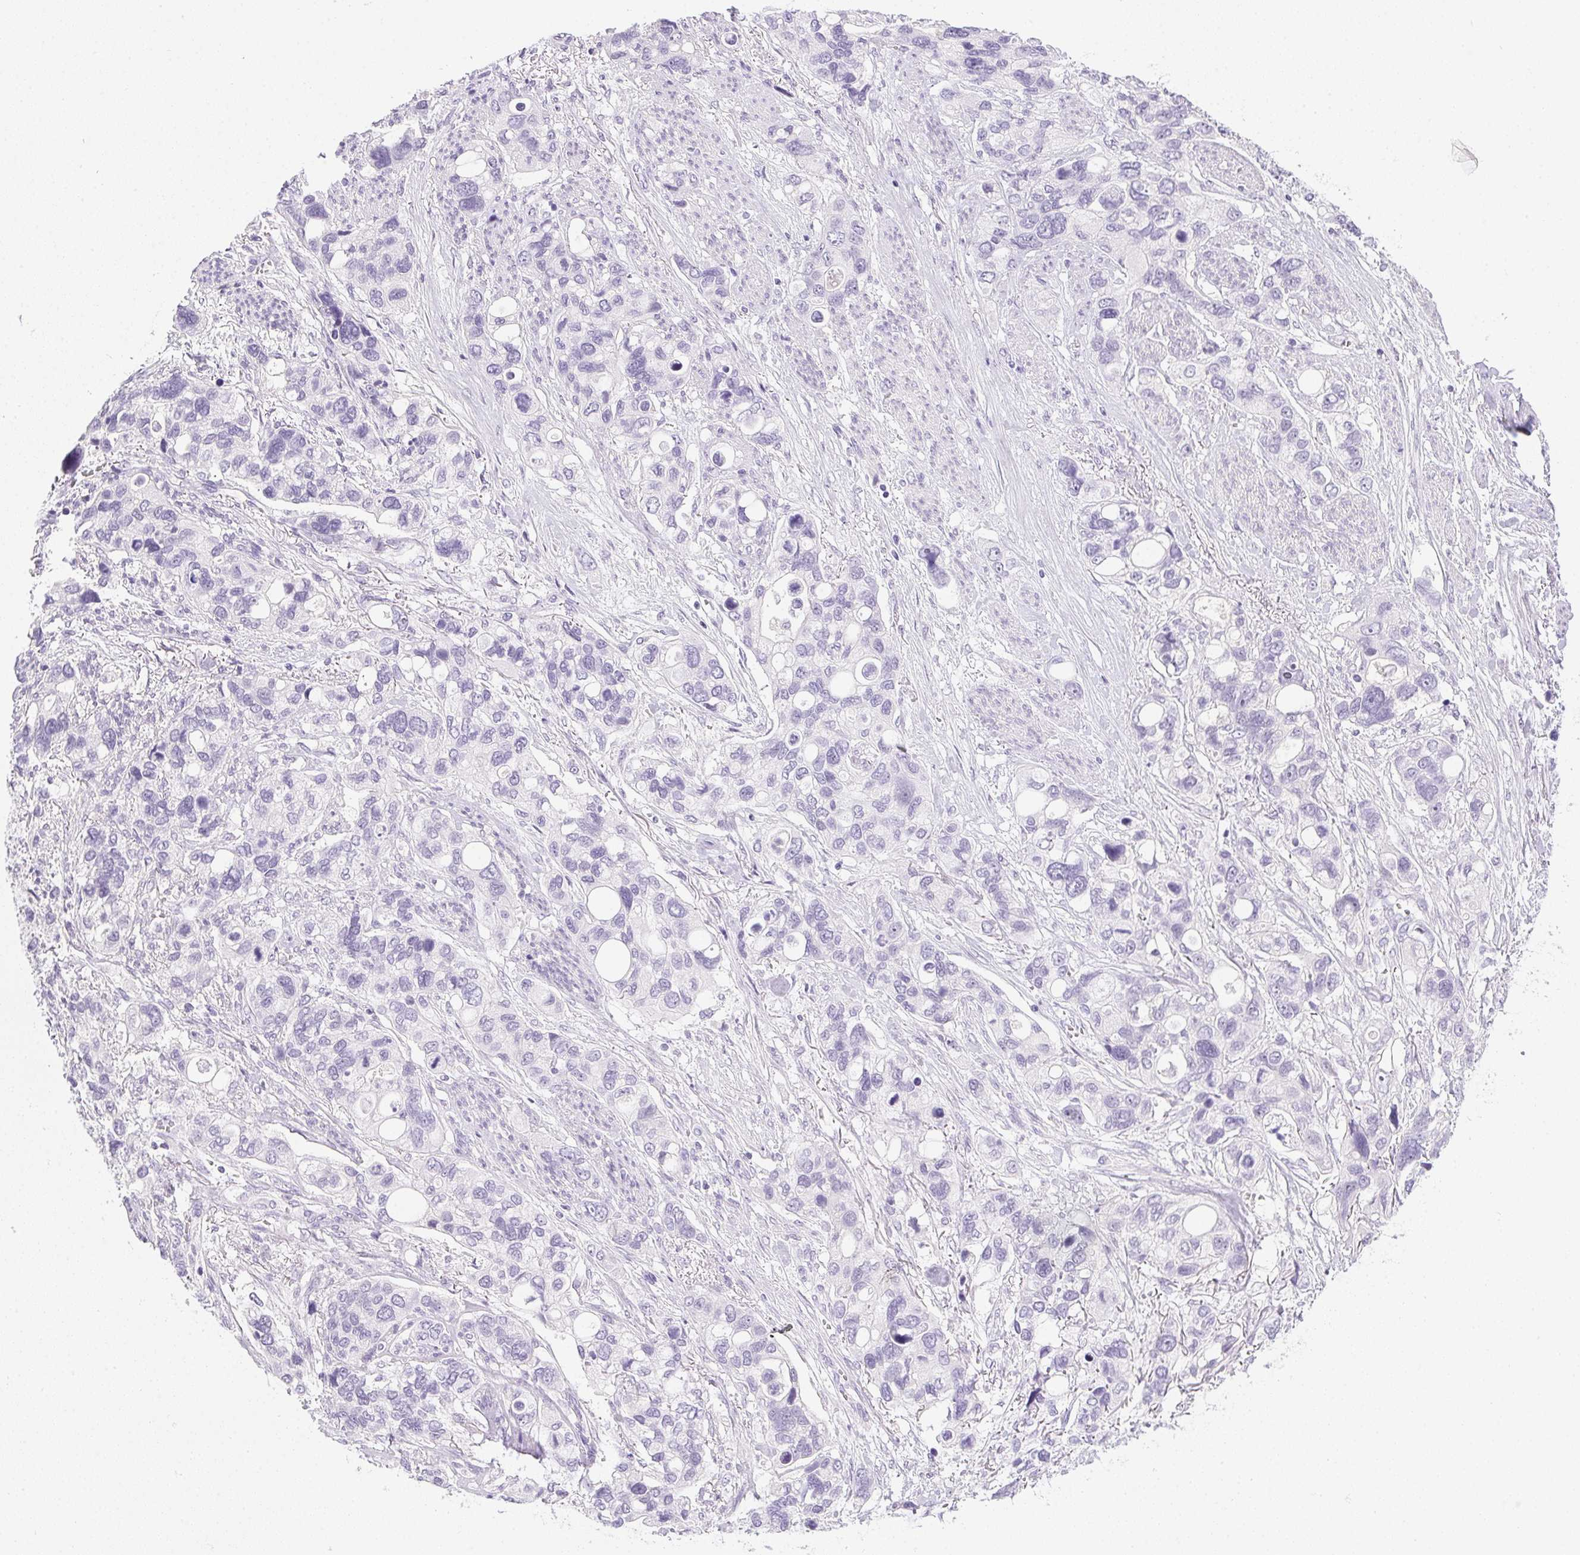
{"staining": {"intensity": "negative", "quantity": "none", "location": "none"}, "tissue": "stomach cancer", "cell_type": "Tumor cells", "image_type": "cancer", "snomed": [{"axis": "morphology", "description": "Adenocarcinoma, NOS"}, {"axis": "topography", "description": "Stomach, upper"}], "caption": "This is an immunohistochemistry (IHC) image of stomach cancer. There is no positivity in tumor cells.", "gene": "PPY", "patient": {"sex": "female", "age": 81}}